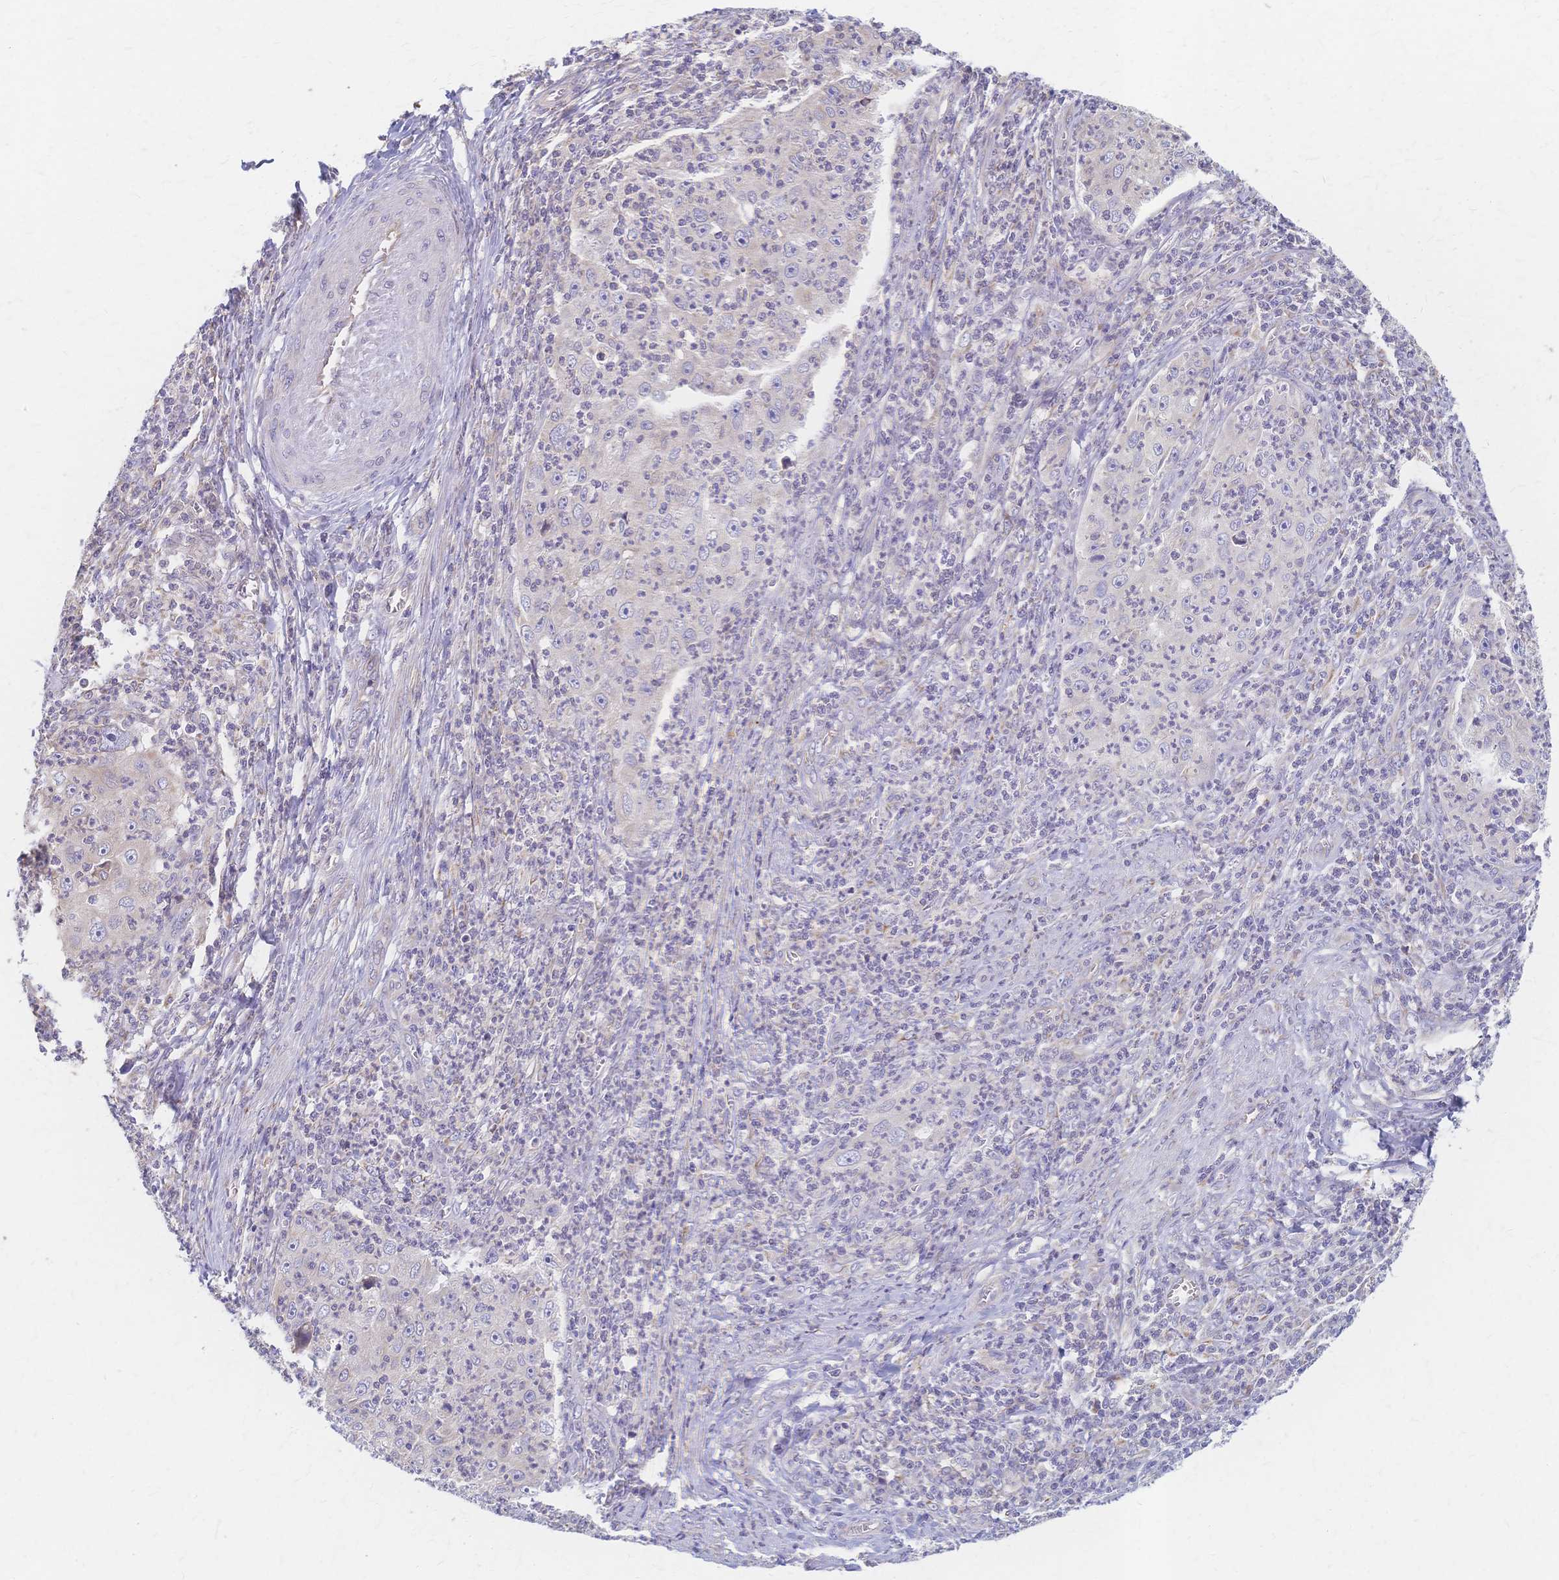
{"staining": {"intensity": "negative", "quantity": "none", "location": "none"}, "tissue": "cervical cancer", "cell_type": "Tumor cells", "image_type": "cancer", "snomed": [{"axis": "morphology", "description": "Squamous cell carcinoma, NOS"}, {"axis": "topography", "description": "Cervix"}], "caption": "Human cervical squamous cell carcinoma stained for a protein using immunohistochemistry (IHC) exhibits no positivity in tumor cells.", "gene": "CYB5A", "patient": {"sex": "female", "age": 30}}